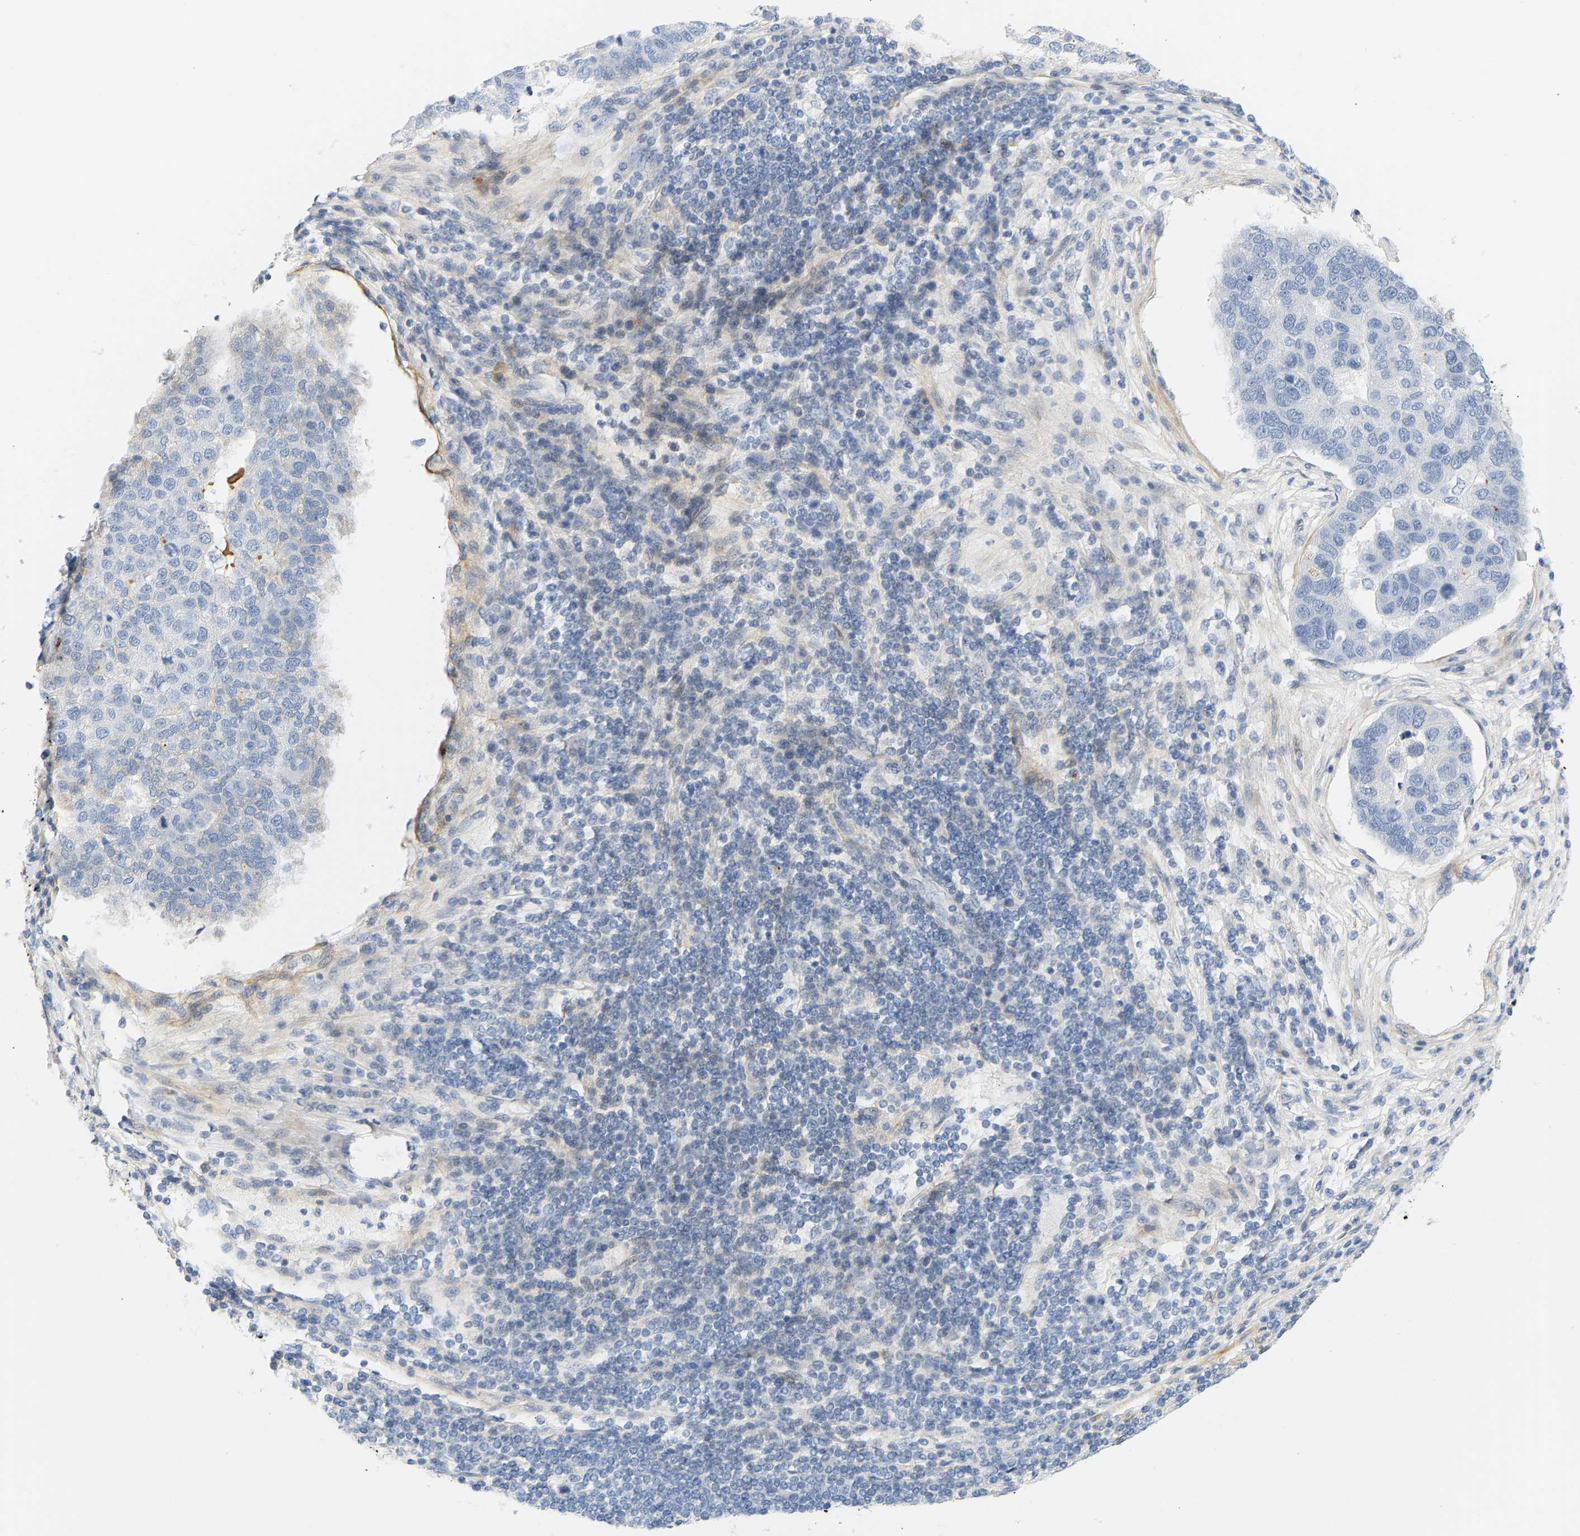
{"staining": {"intensity": "negative", "quantity": "none", "location": "none"}, "tissue": "pancreatic cancer", "cell_type": "Tumor cells", "image_type": "cancer", "snomed": [{"axis": "morphology", "description": "Adenocarcinoma, NOS"}, {"axis": "topography", "description": "Pancreas"}], "caption": "Tumor cells are negative for brown protein staining in pancreatic cancer.", "gene": "SLC30A7", "patient": {"sex": "female", "age": 61}}